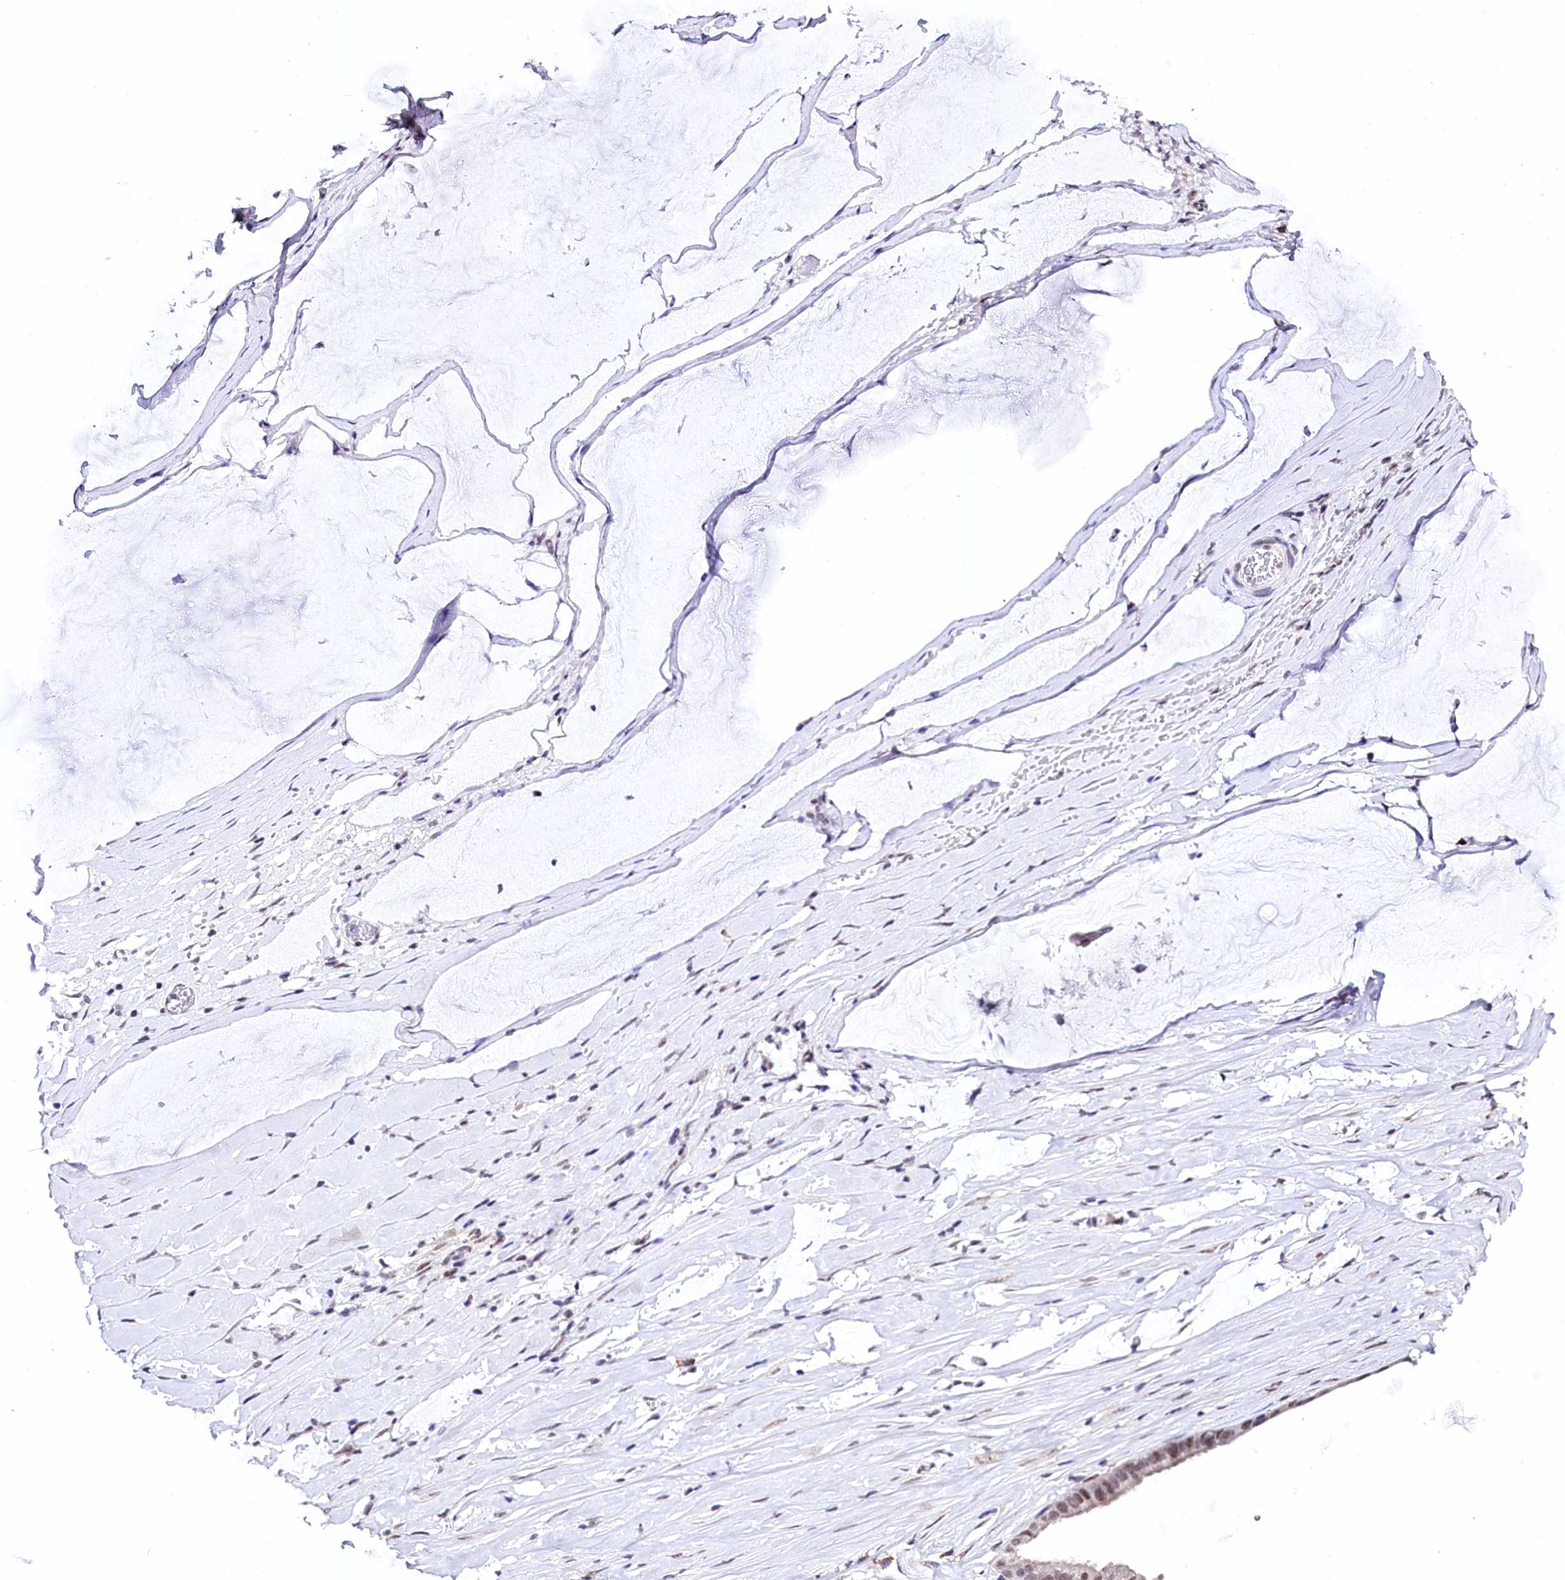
{"staining": {"intensity": "moderate", "quantity": ">75%", "location": "nuclear"}, "tissue": "ovarian cancer", "cell_type": "Tumor cells", "image_type": "cancer", "snomed": [{"axis": "morphology", "description": "Cystadenocarcinoma, mucinous, NOS"}, {"axis": "topography", "description": "Ovary"}], "caption": "Immunohistochemistry (IHC) (DAB (3,3'-diaminobenzidine)) staining of human ovarian mucinous cystadenocarcinoma reveals moderate nuclear protein staining in about >75% of tumor cells. The protein of interest is stained brown, and the nuclei are stained in blue (DAB IHC with brightfield microscopy, high magnification).", "gene": "SPATS2", "patient": {"sex": "female", "age": 73}}